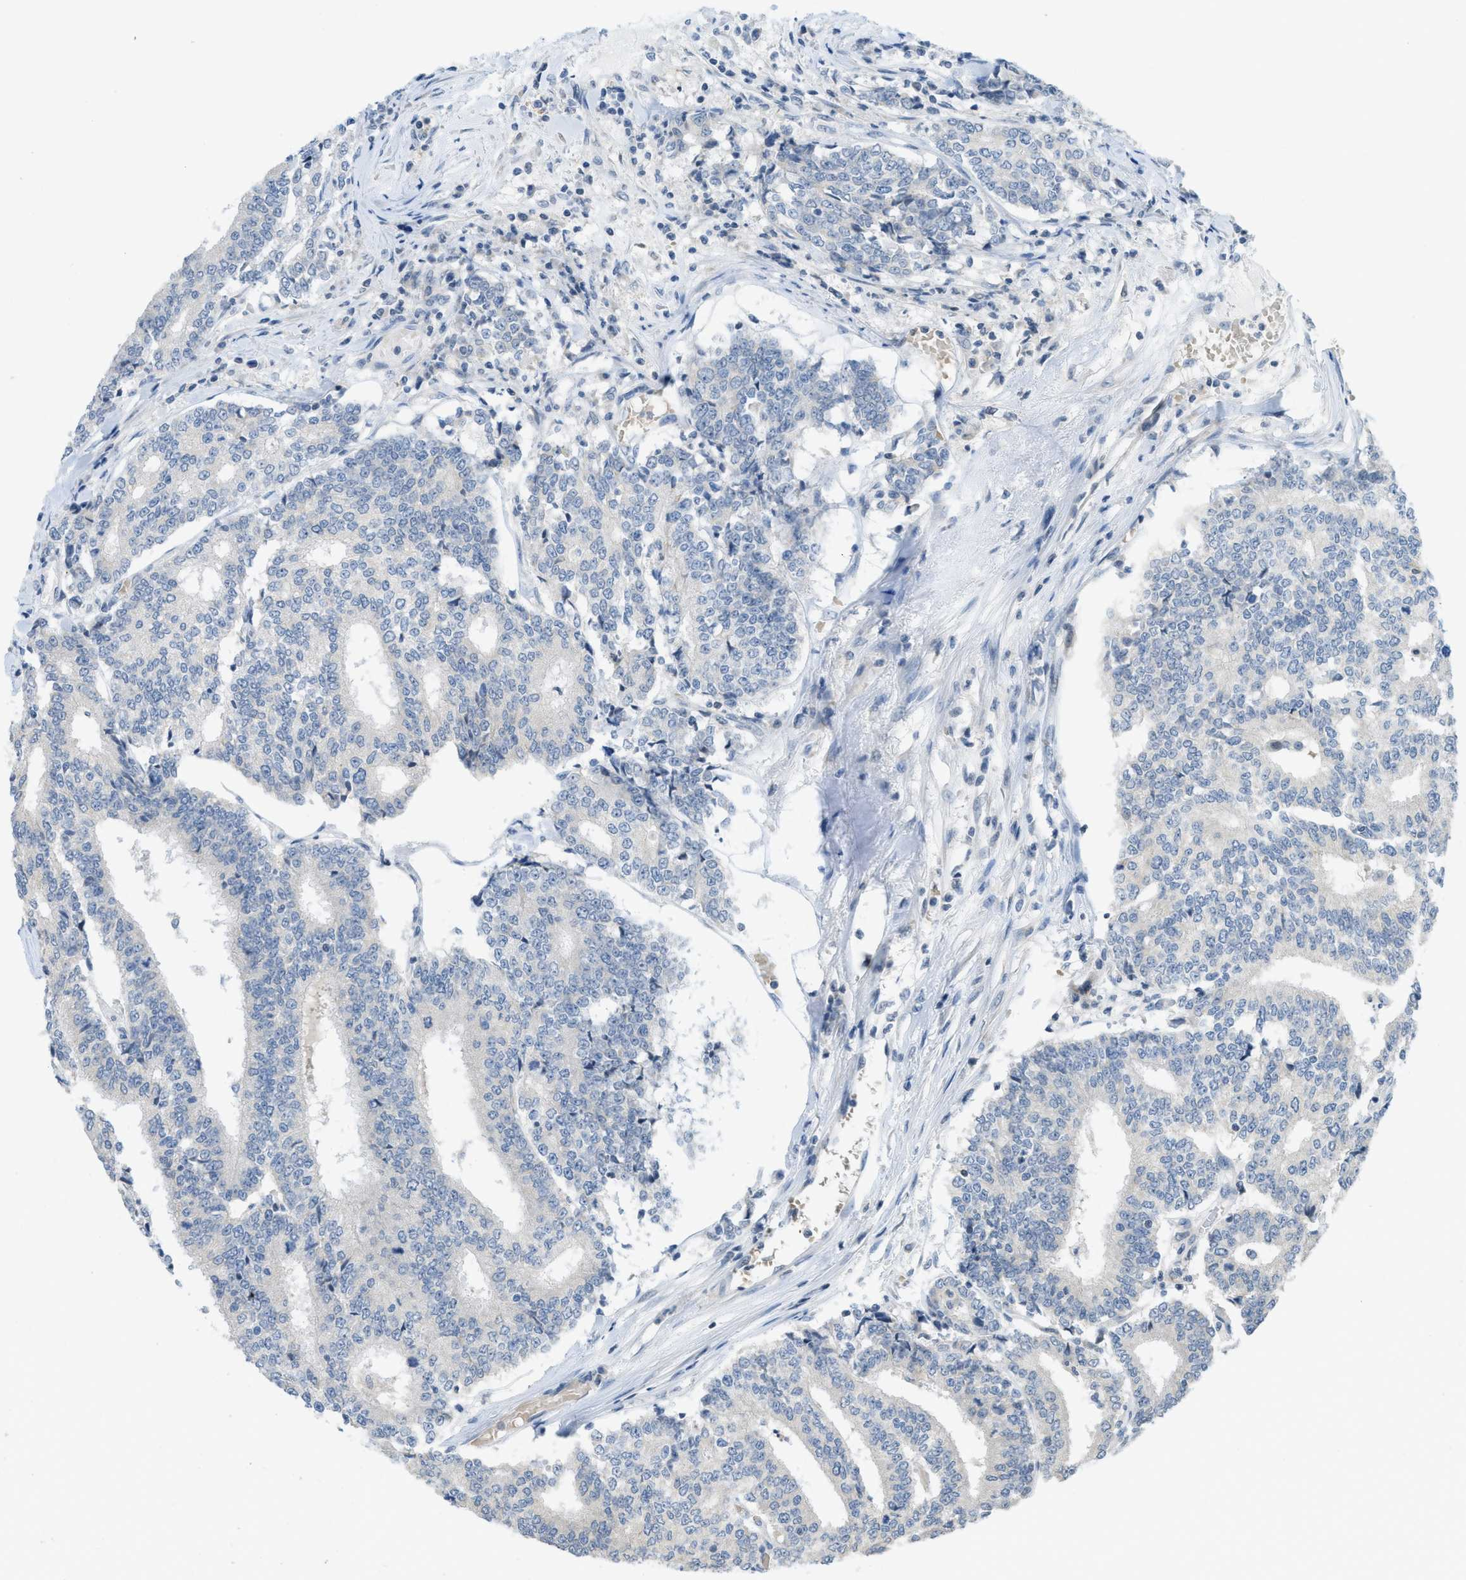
{"staining": {"intensity": "negative", "quantity": "none", "location": "none"}, "tissue": "prostate cancer", "cell_type": "Tumor cells", "image_type": "cancer", "snomed": [{"axis": "morphology", "description": "Normal tissue, NOS"}, {"axis": "morphology", "description": "Adenocarcinoma, High grade"}, {"axis": "topography", "description": "Prostate"}, {"axis": "topography", "description": "Seminal veicle"}], "caption": "An immunohistochemistry (IHC) histopathology image of prostate adenocarcinoma (high-grade) is shown. There is no staining in tumor cells of prostate adenocarcinoma (high-grade).", "gene": "TXNDC2", "patient": {"sex": "male", "age": 55}}